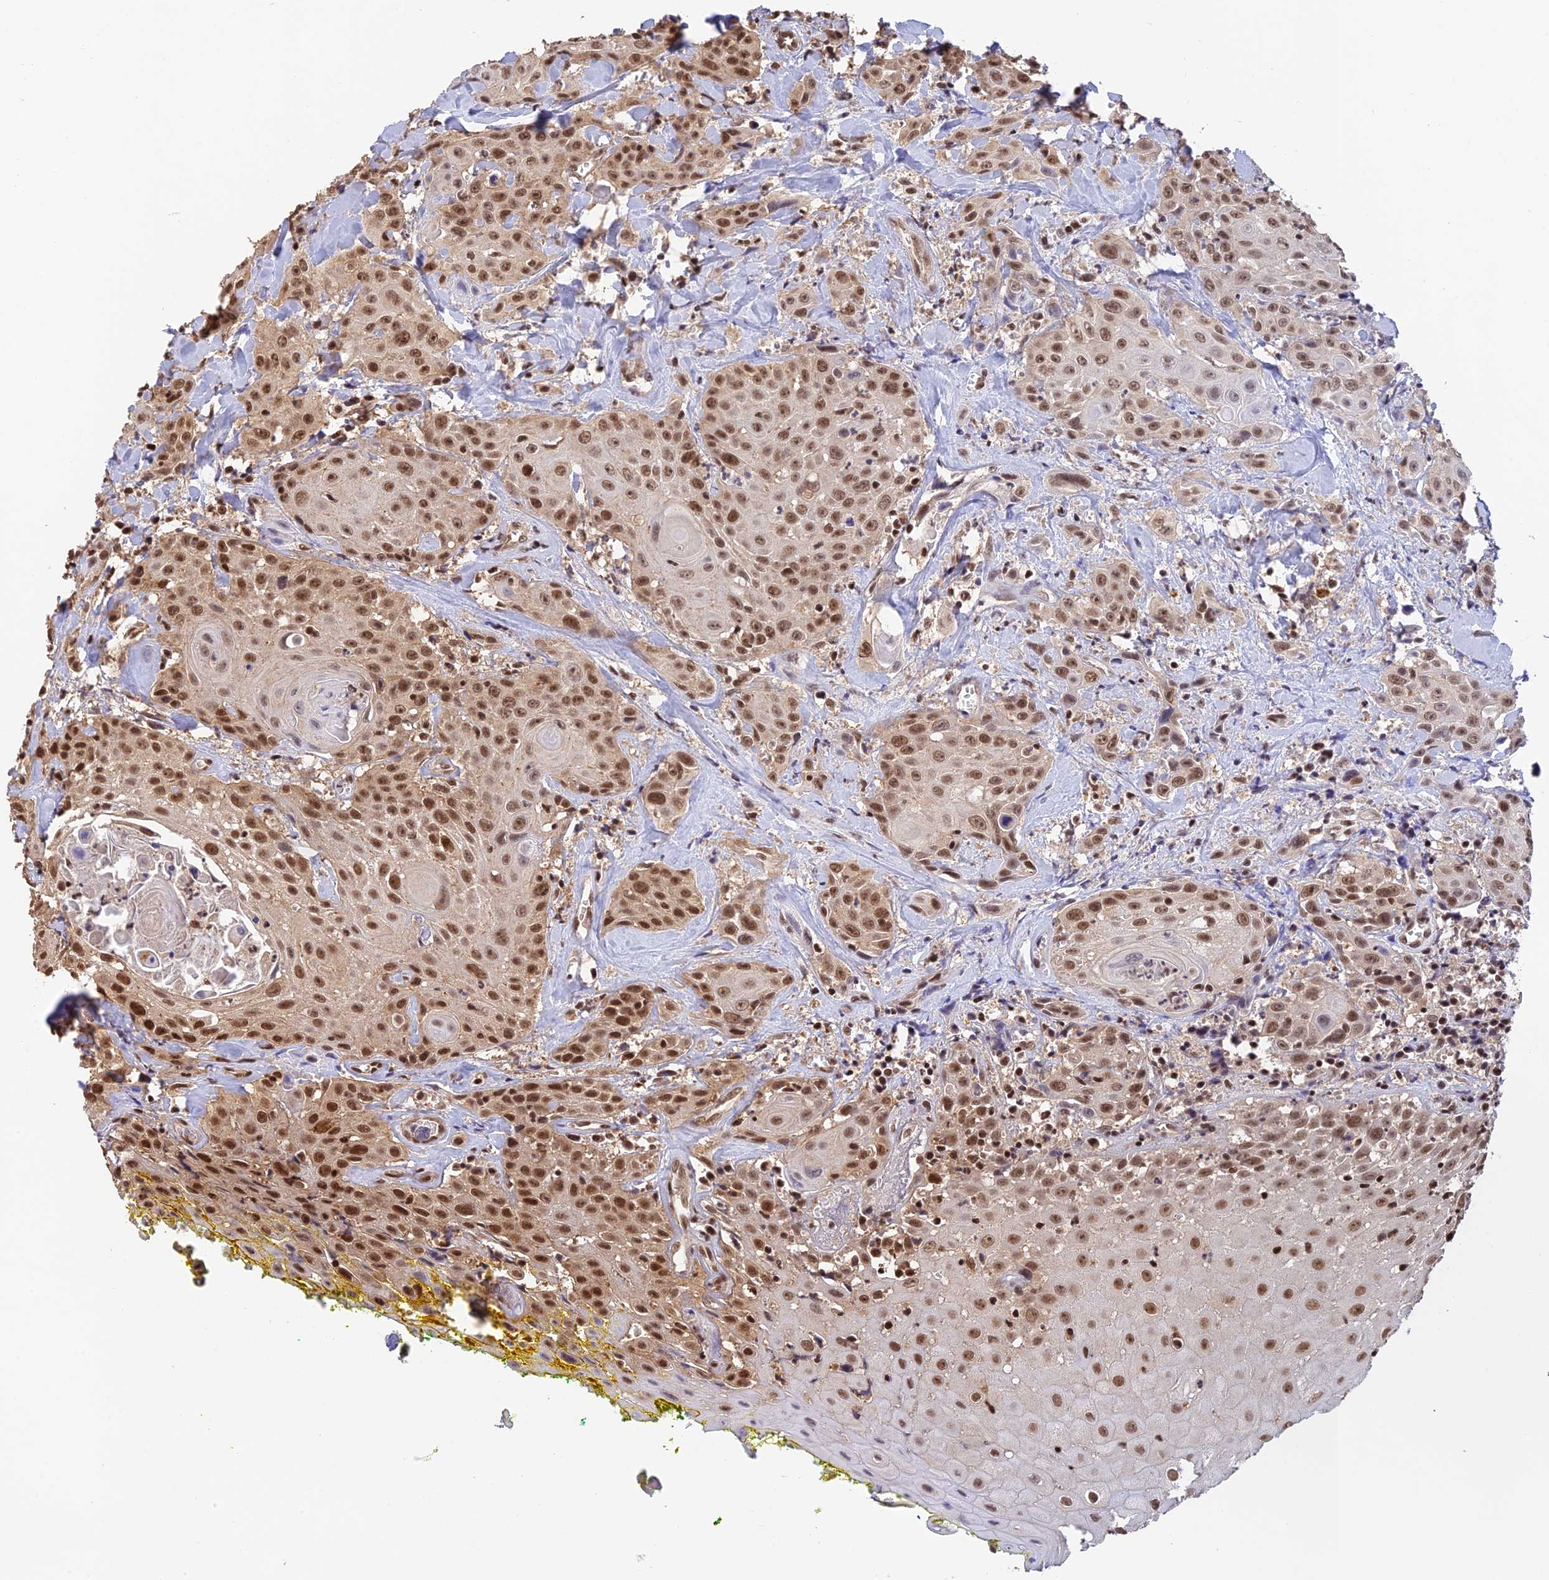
{"staining": {"intensity": "strong", "quantity": ">75%", "location": "nuclear"}, "tissue": "head and neck cancer", "cell_type": "Tumor cells", "image_type": "cancer", "snomed": [{"axis": "morphology", "description": "Squamous cell carcinoma, NOS"}, {"axis": "topography", "description": "Oral tissue"}, {"axis": "topography", "description": "Head-Neck"}], "caption": "Immunohistochemical staining of human squamous cell carcinoma (head and neck) reveals strong nuclear protein expression in about >75% of tumor cells.", "gene": "THAP11", "patient": {"sex": "female", "age": 82}}